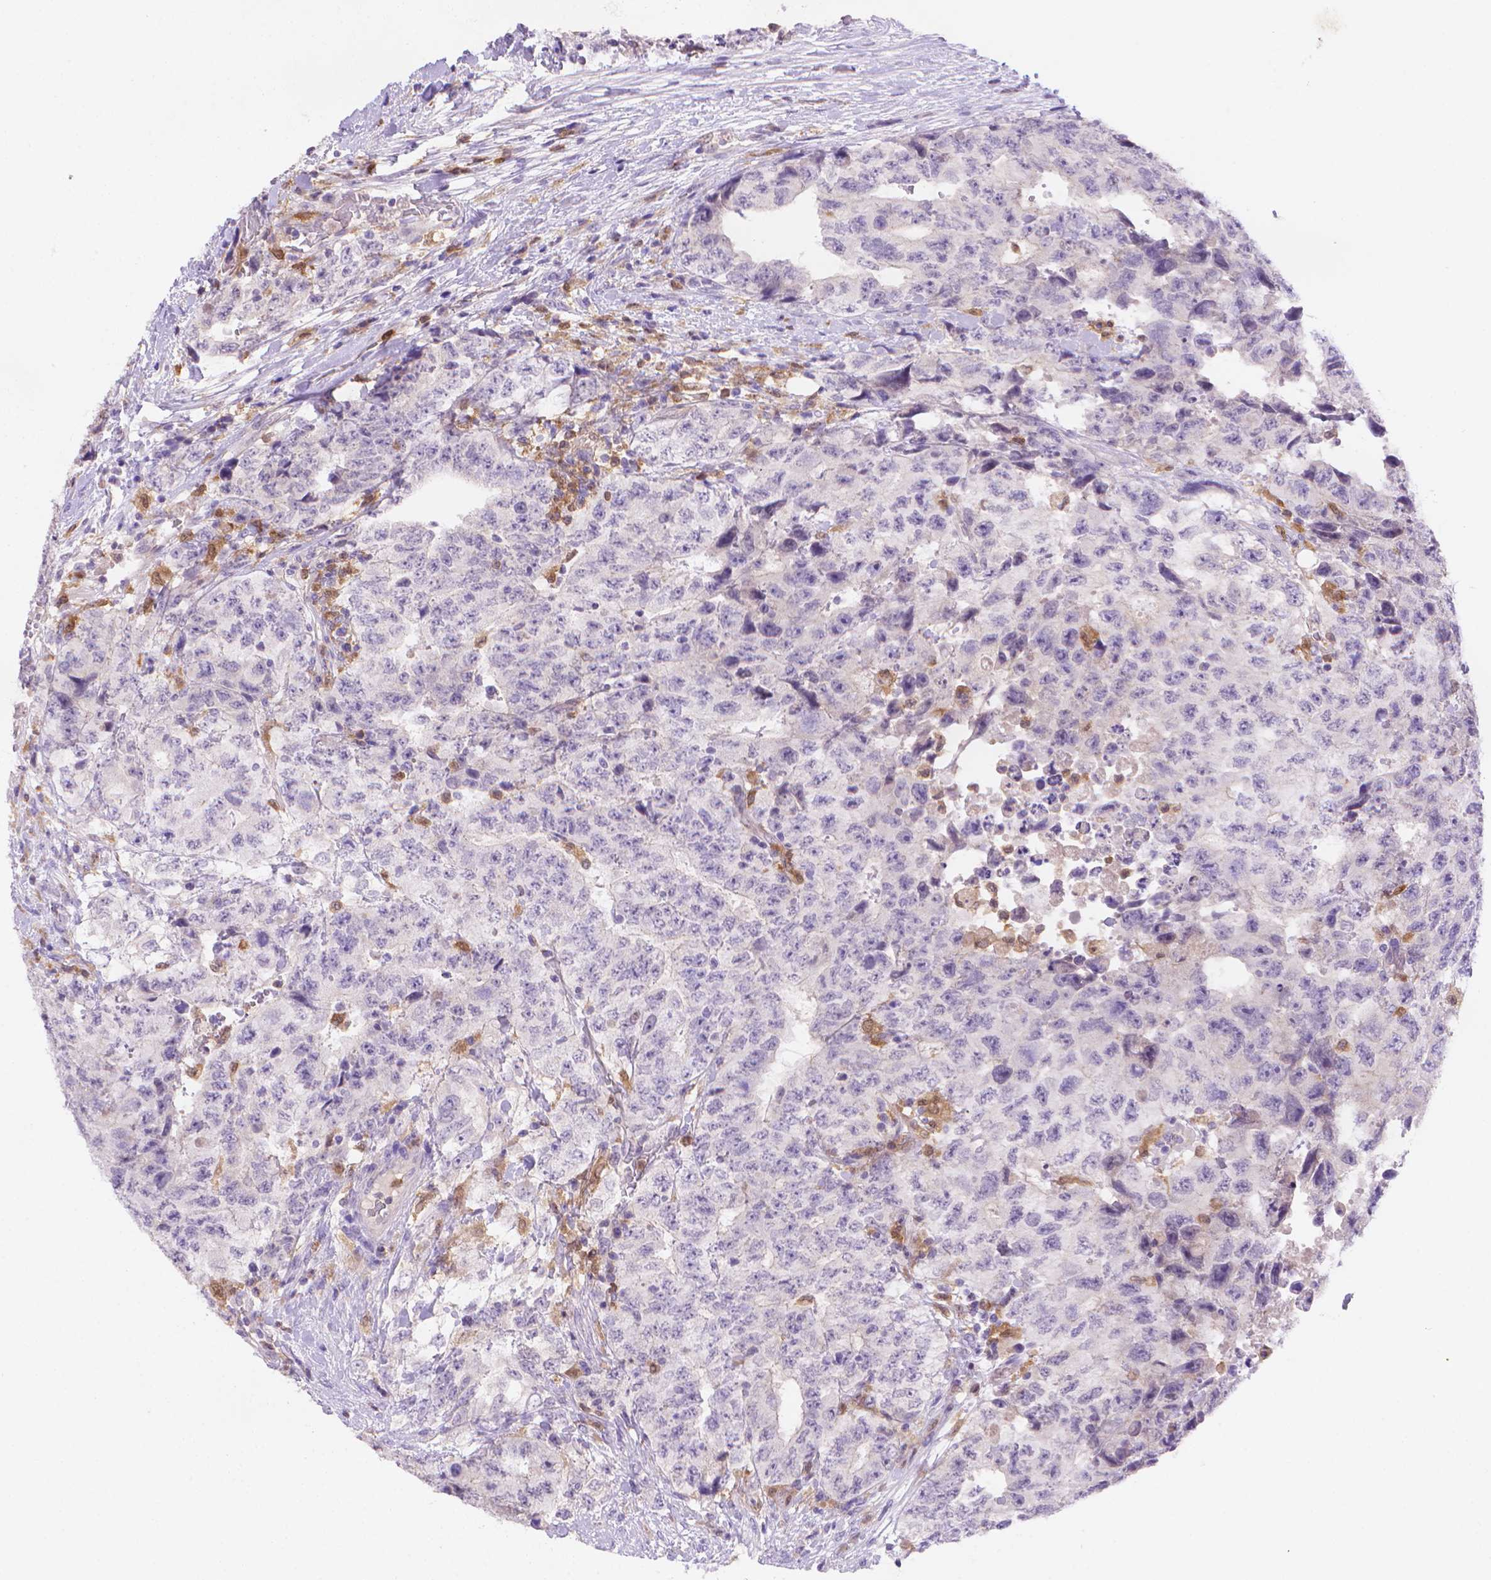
{"staining": {"intensity": "negative", "quantity": "none", "location": "none"}, "tissue": "testis cancer", "cell_type": "Tumor cells", "image_type": "cancer", "snomed": [{"axis": "morphology", "description": "Carcinoma, Embryonal, NOS"}, {"axis": "topography", "description": "Testis"}], "caption": "High power microscopy histopathology image of an IHC histopathology image of embryonal carcinoma (testis), revealing no significant expression in tumor cells.", "gene": "FGD2", "patient": {"sex": "male", "age": 24}}